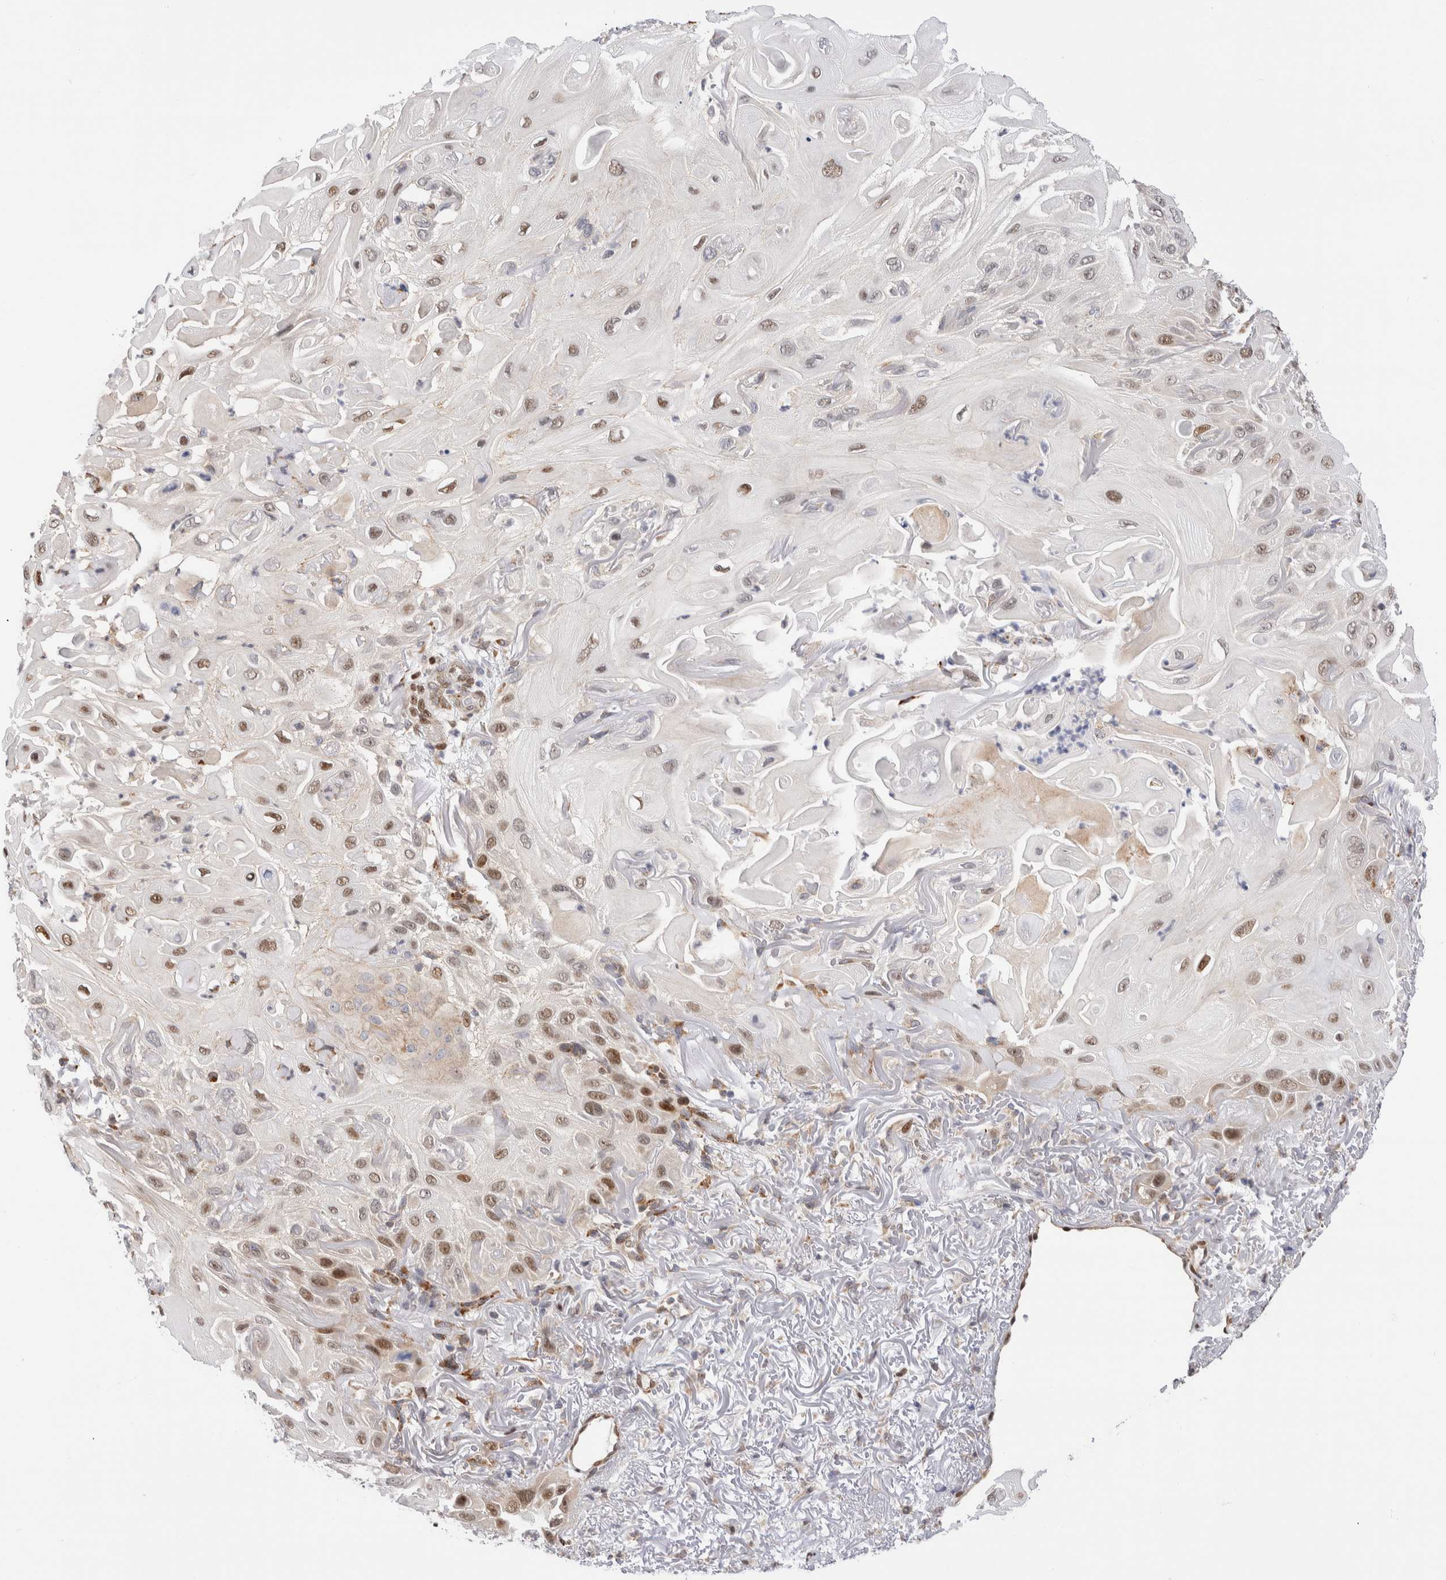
{"staining": {"intensity": "weak", "quantity": "25%-75%", "location": "nuclear"}, "tissue": "skin cancer", "cell_type": "Tumor cells", "image_type": "cancer", "snomed": [{"axis": "morphology", "description": "Squamous cell carcinoma, NOS"}, {"axis": "topography", "description": "Skin"}], "caption": "Immunohistochemistry staining of skin cancer, which reveals low levels of weak nuclear staining in approximately 25%-75% of tumor cells indicating weak nuclear protein staining. The staining was performed using DAB (3,3'-diaminobenzidine) (brown) for protein detection and nuclei were counterstained in hematoxylin (blue).", "gene": "NSMAF", "patient": {"sex": "female", "age": 77}}